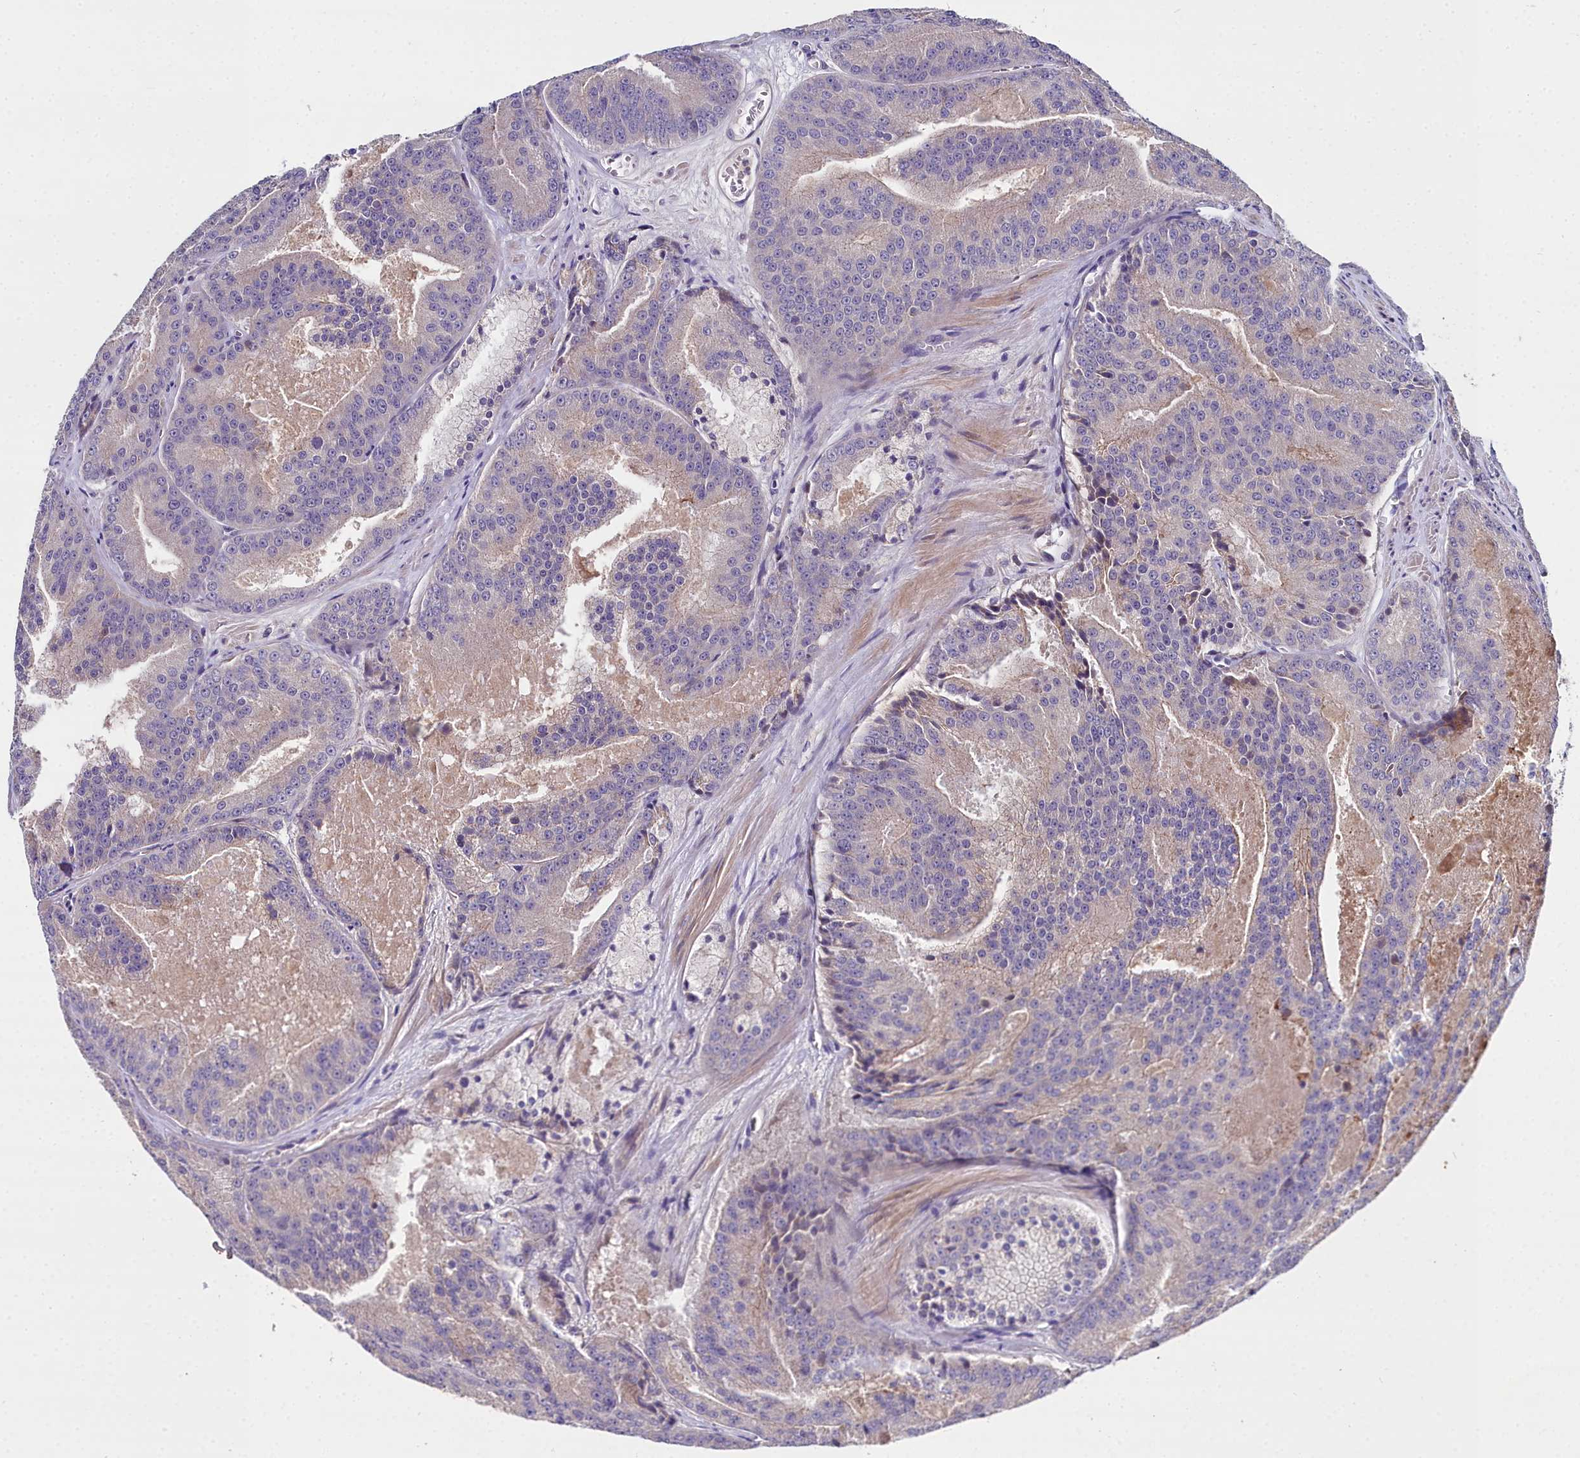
{"staining": {"intensity": "negative", "quantity": "none", "location": "none"}, "tissue": "prostate cancer", "cell_type": "Tumor cells", "image_type": "cancer", "snomed": [{"axis": "morphology", "description": "Adenocarcinoma, High grade"}, {"axis": "topography", "description": "Prostate"}], "caption": "Photomicrograph shows no significant protein expression in tumor cells of prostate adenocarcinoma (high-grade). (Immunohistochemistry, brightfield microscopy, high magnification).", "gene": "NT5M", "patient": {"sex": "male", "age": 61}}